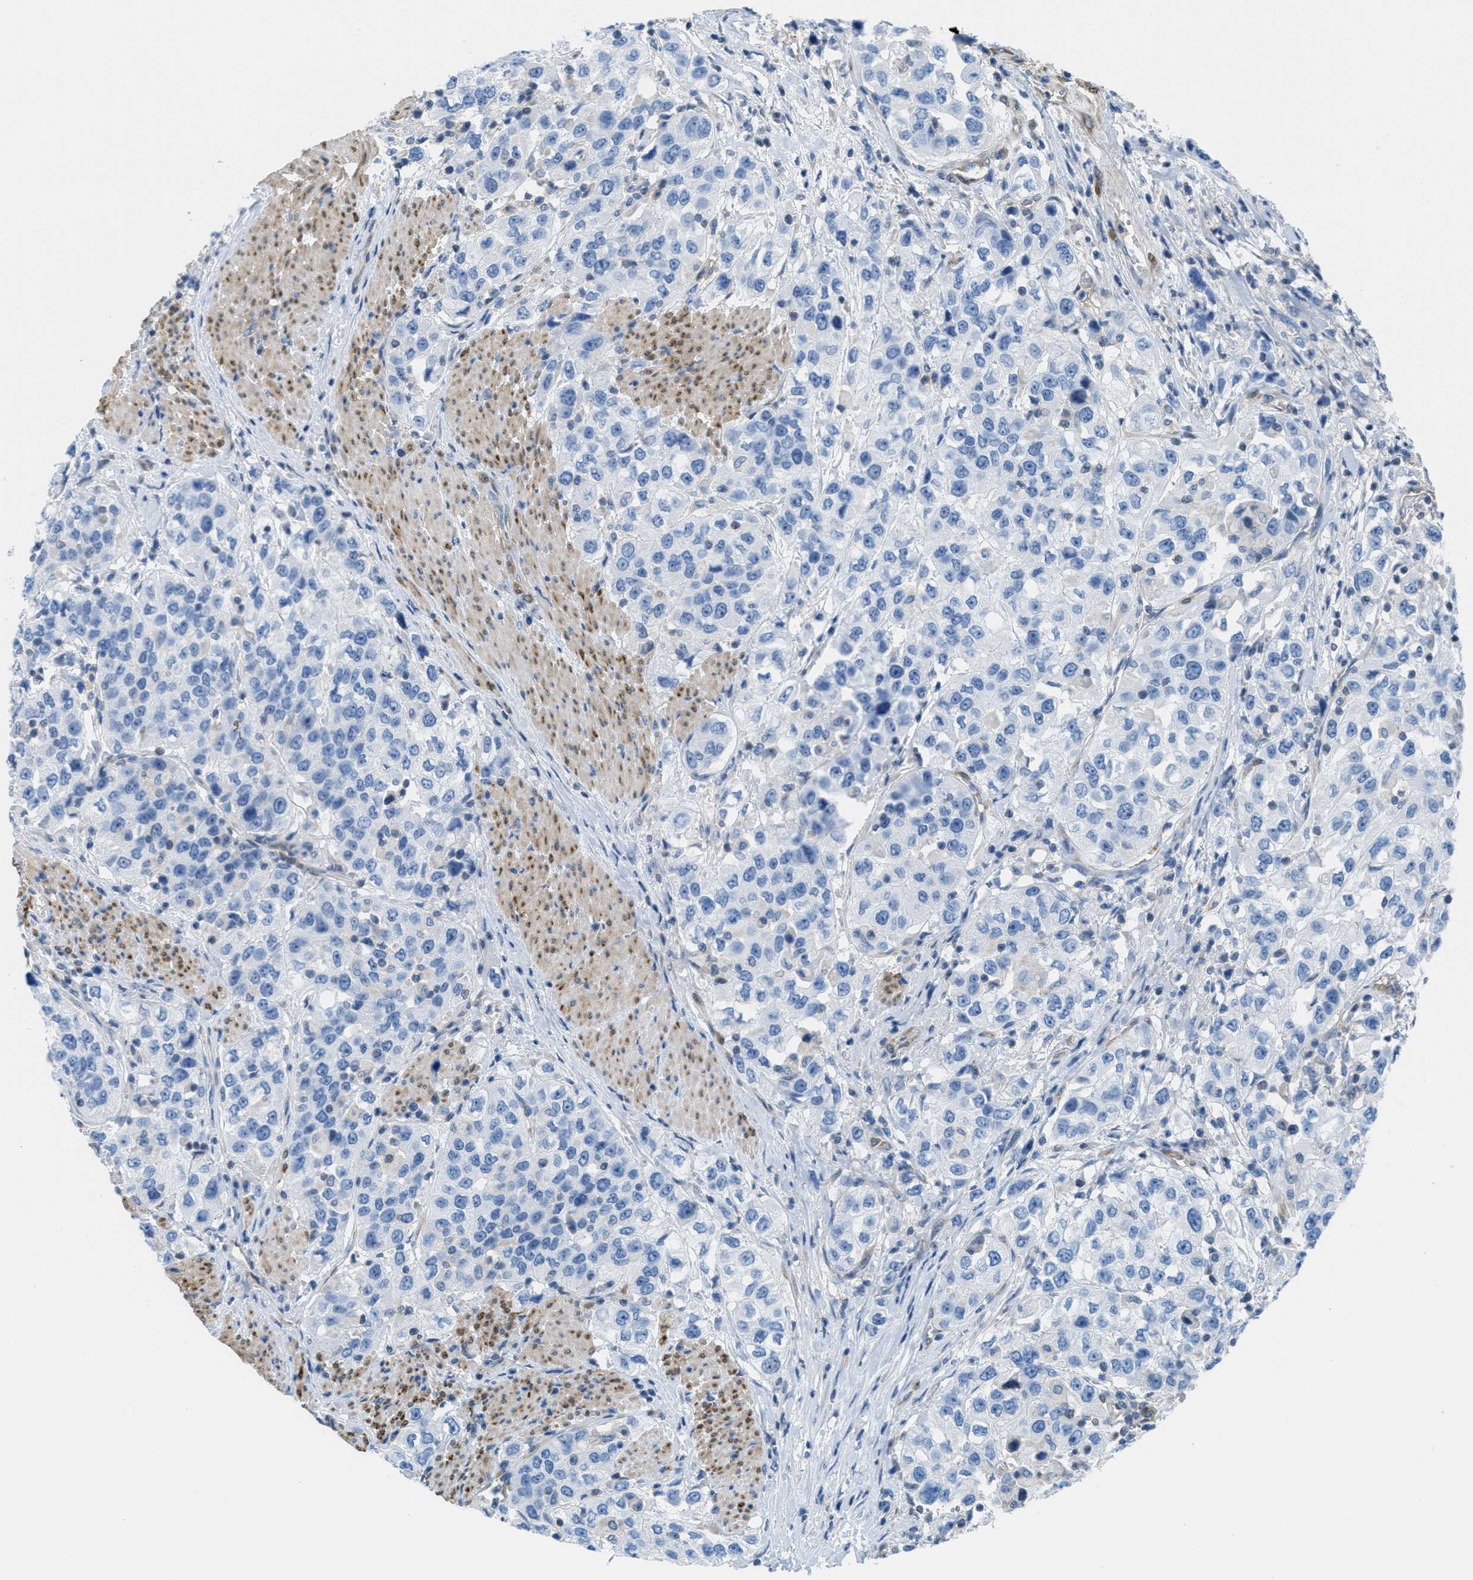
{"staining": {"intensity": "negative", "quantity": "none", "location": "none"}, "tissue": "urothelial cancer", "cell_type": "Tumor cells", "image_type": "cancer", "snomed": [{"axis": "morphology", "description": "Urothelial carcinoma, High grade"}, {"axis": "topography", "description": "Urinary bladder"}], "caption": "Tumor cells are negative for protein expression in human urothelial cancer.", "gene": "MAPRE2", "patient": {"sex": "female", "age": 80}}